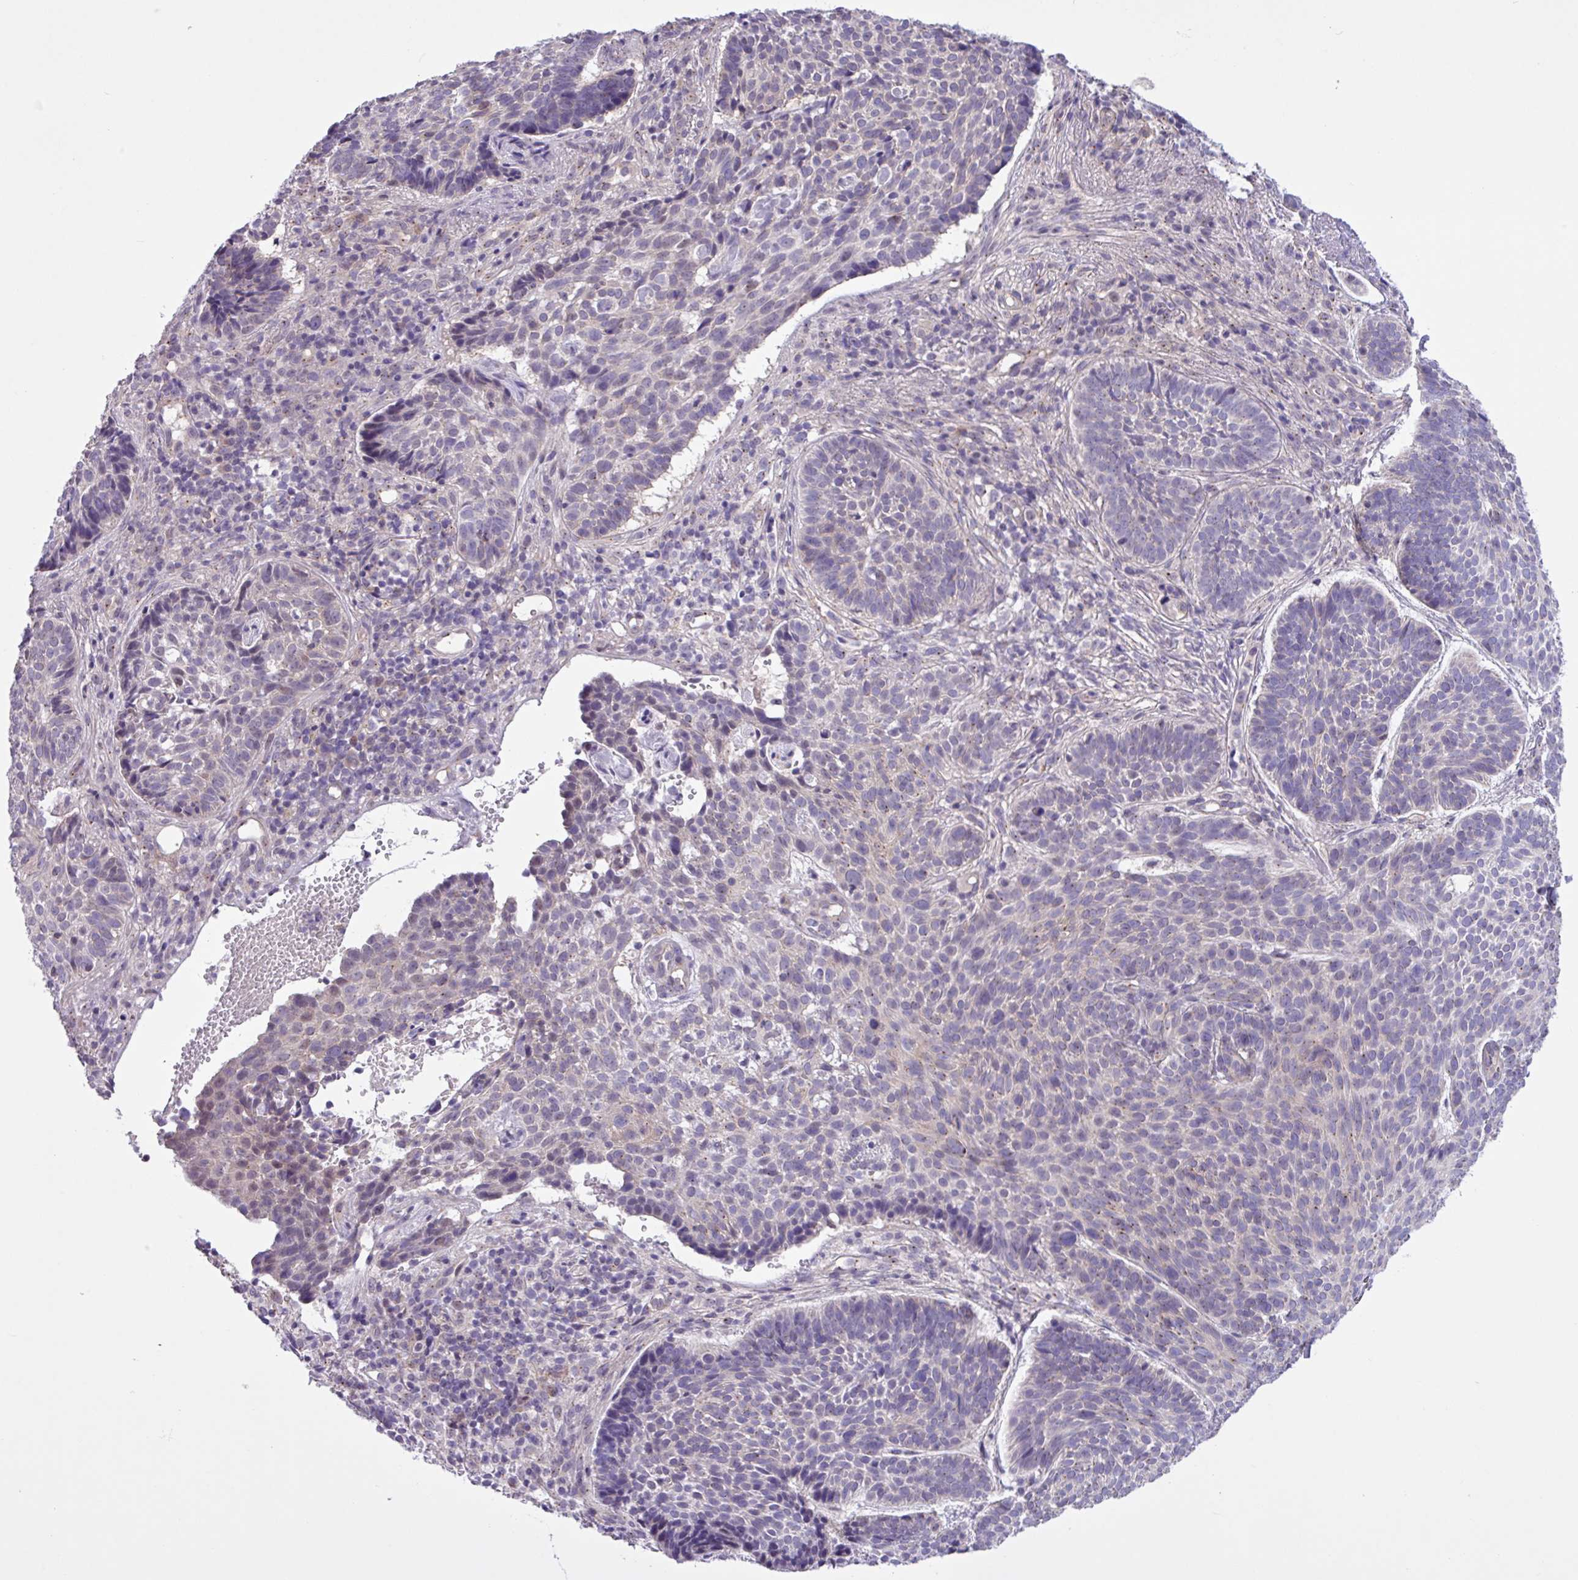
{"staining": {"intensity": "weak", "quantity": "<25%", "location": "cytoplasmic/membranous,nuclear"}, "tissue": "skin cancer", "cell_type": "Tumor cells", "image_type": "cancer", "snomed": [{"axis": "morphology", "description": "Basal cell carcinoma"}, {"axis": "topography", "description": "Skin"}], "caption": "This is a photomicrograph of immunohistochemistry (IHC) staining of skin basal cell carcinoma, which shows no positivity in tumor cells.", "gene": "SPINK8", "patient": {"sex": "male", "age": 70}}